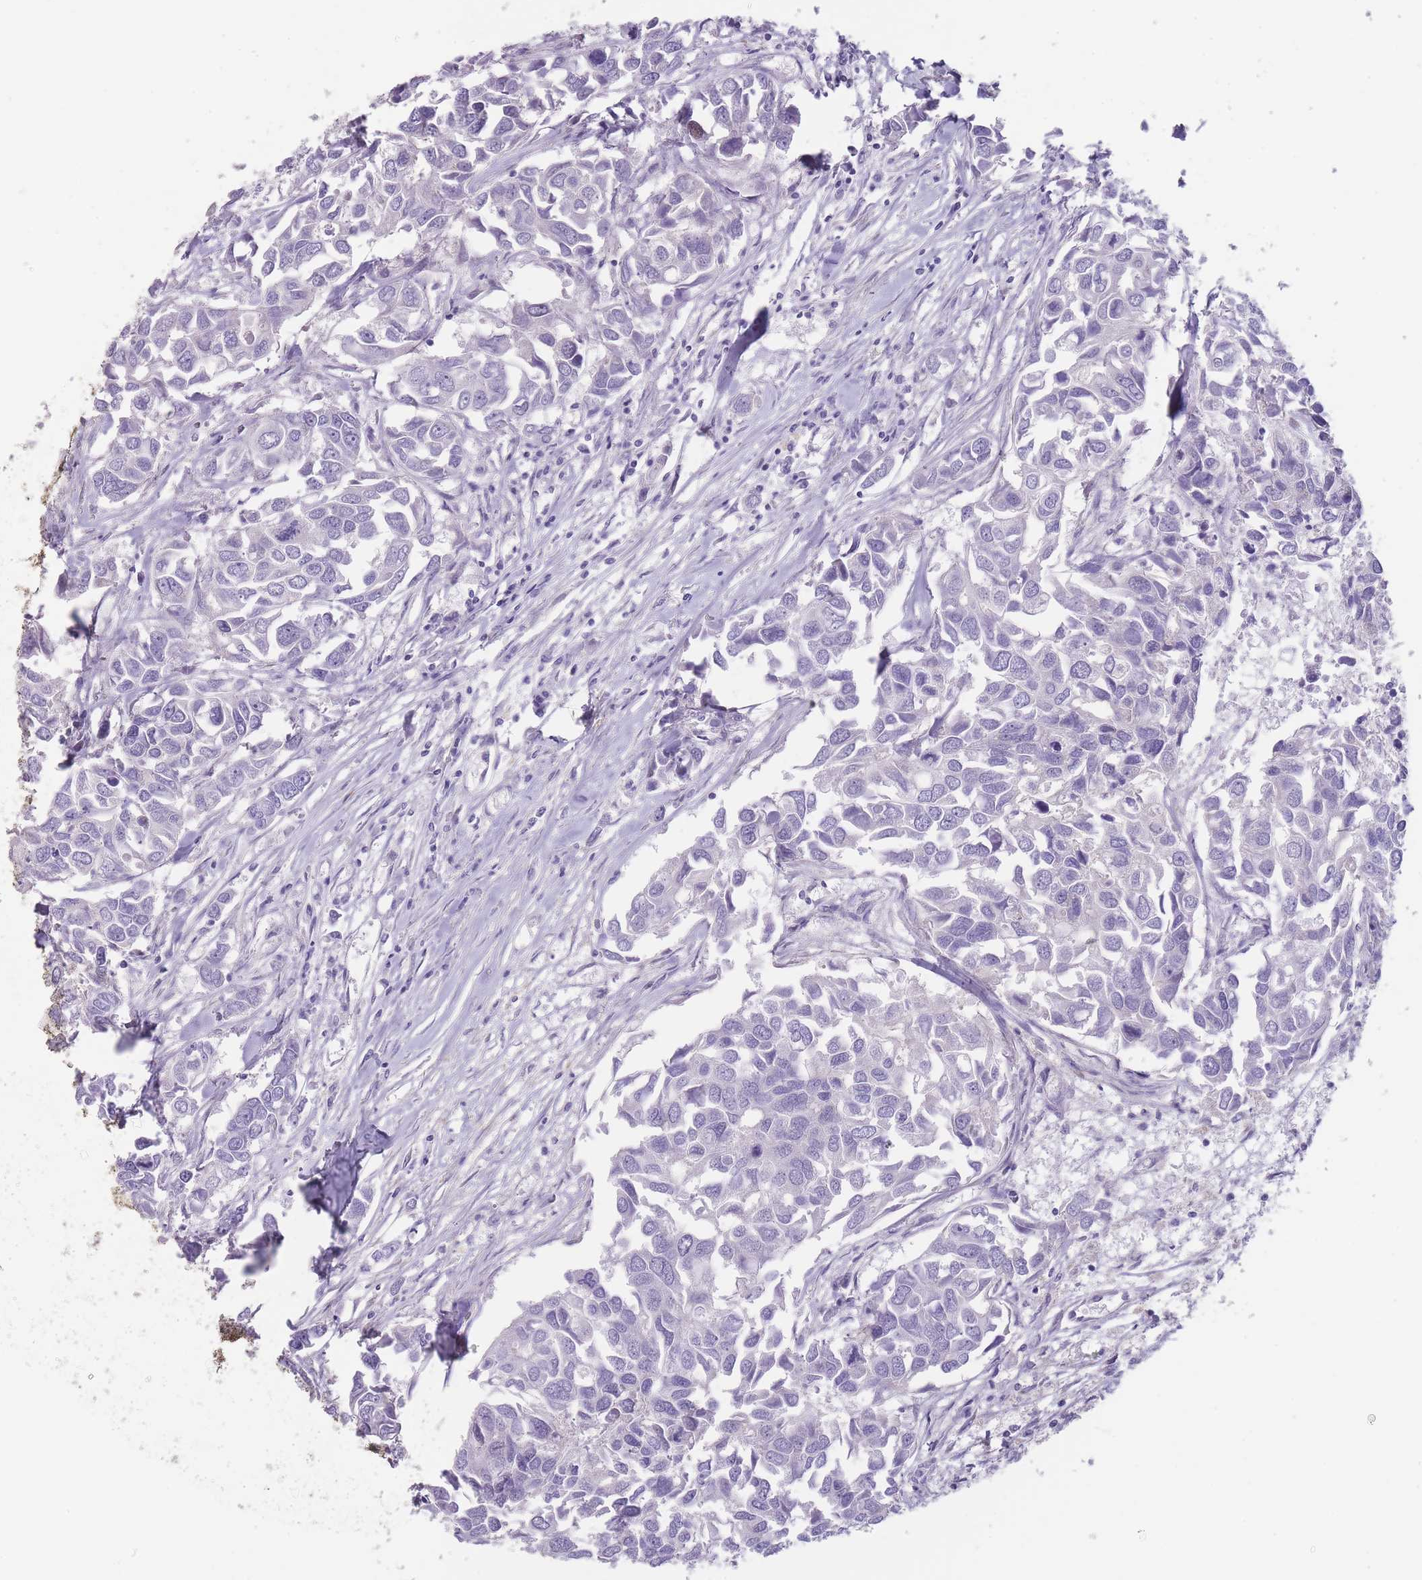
{"staining": {"intensity": "negative", "quantity": "none", "location": "none"}, "tissue": "breast cancer", "cell_type": "Tumor cells", "image_type": "cancer", "snomed": [{"axis": "morphology", "description": "Duct carcinoma"}, {"axis": "topography", "description": "Breast"}], "caption": "Breast cancer (invasive ductal carcinoma) was stained to show a protein in brown. There is no significant positivity in tumor cells.", "gene": "ZBTB24", "patient": {"sex": "female", "age": 83}}